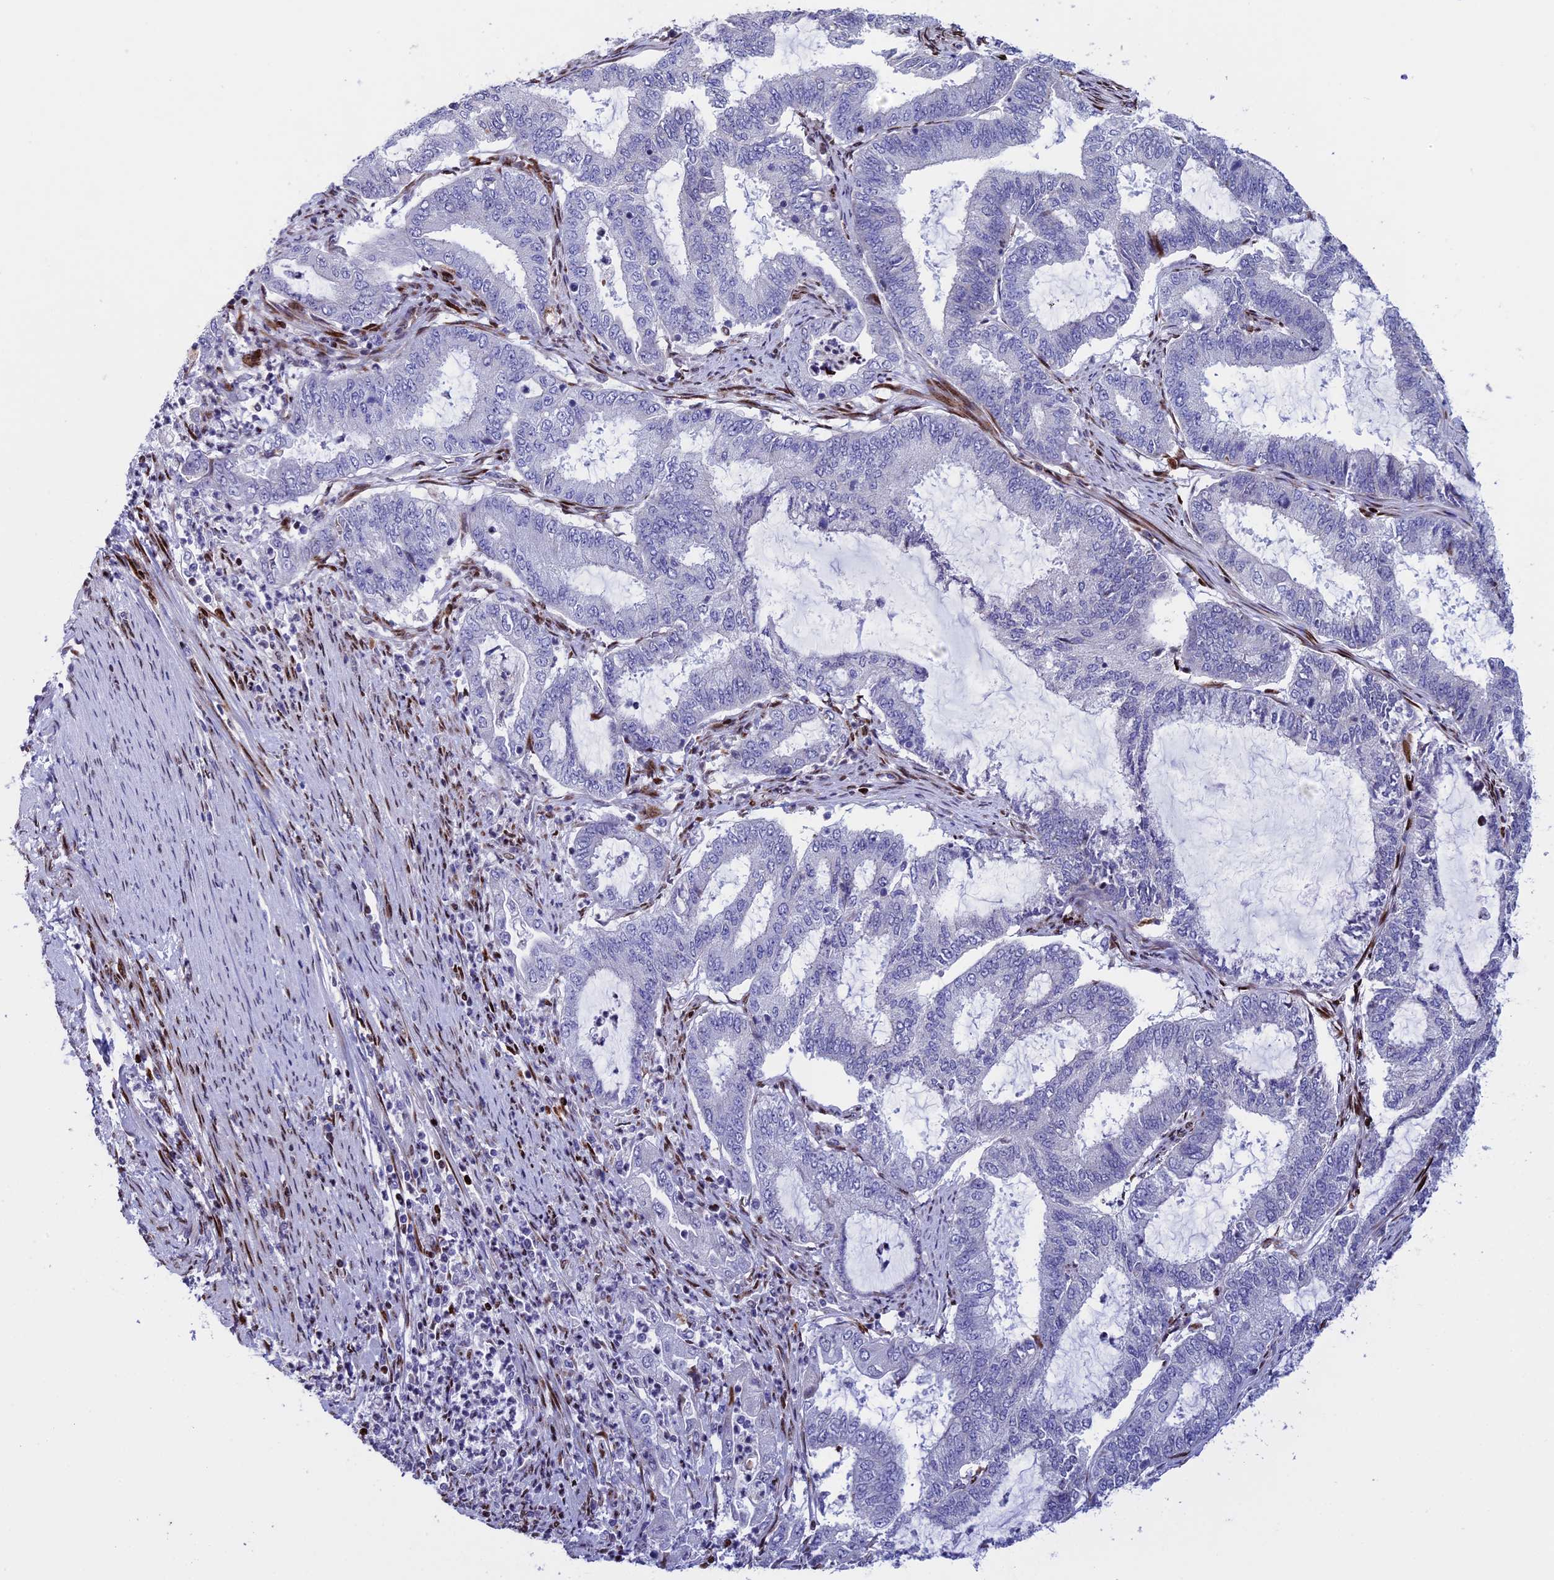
{"staining": {"intensity": "negative", "quantity": "none", "location": "none"}, "tissue": "endometrial cancer", "cell_type": "Tumor cells", "image_type": "cancer", "snomed": [{"axis": "morphology", "description": "Adenocarcinoma, NOS"}, {"axis": "topography", "description": "Endometrium"}], "caption": "Immunohistochemical staining of human adenocarcinoma (endometrial) demonstrates no significant staining in tumor cells.", "gene": "BTBD3", "patient": {"sex": "female", "age": 51}}